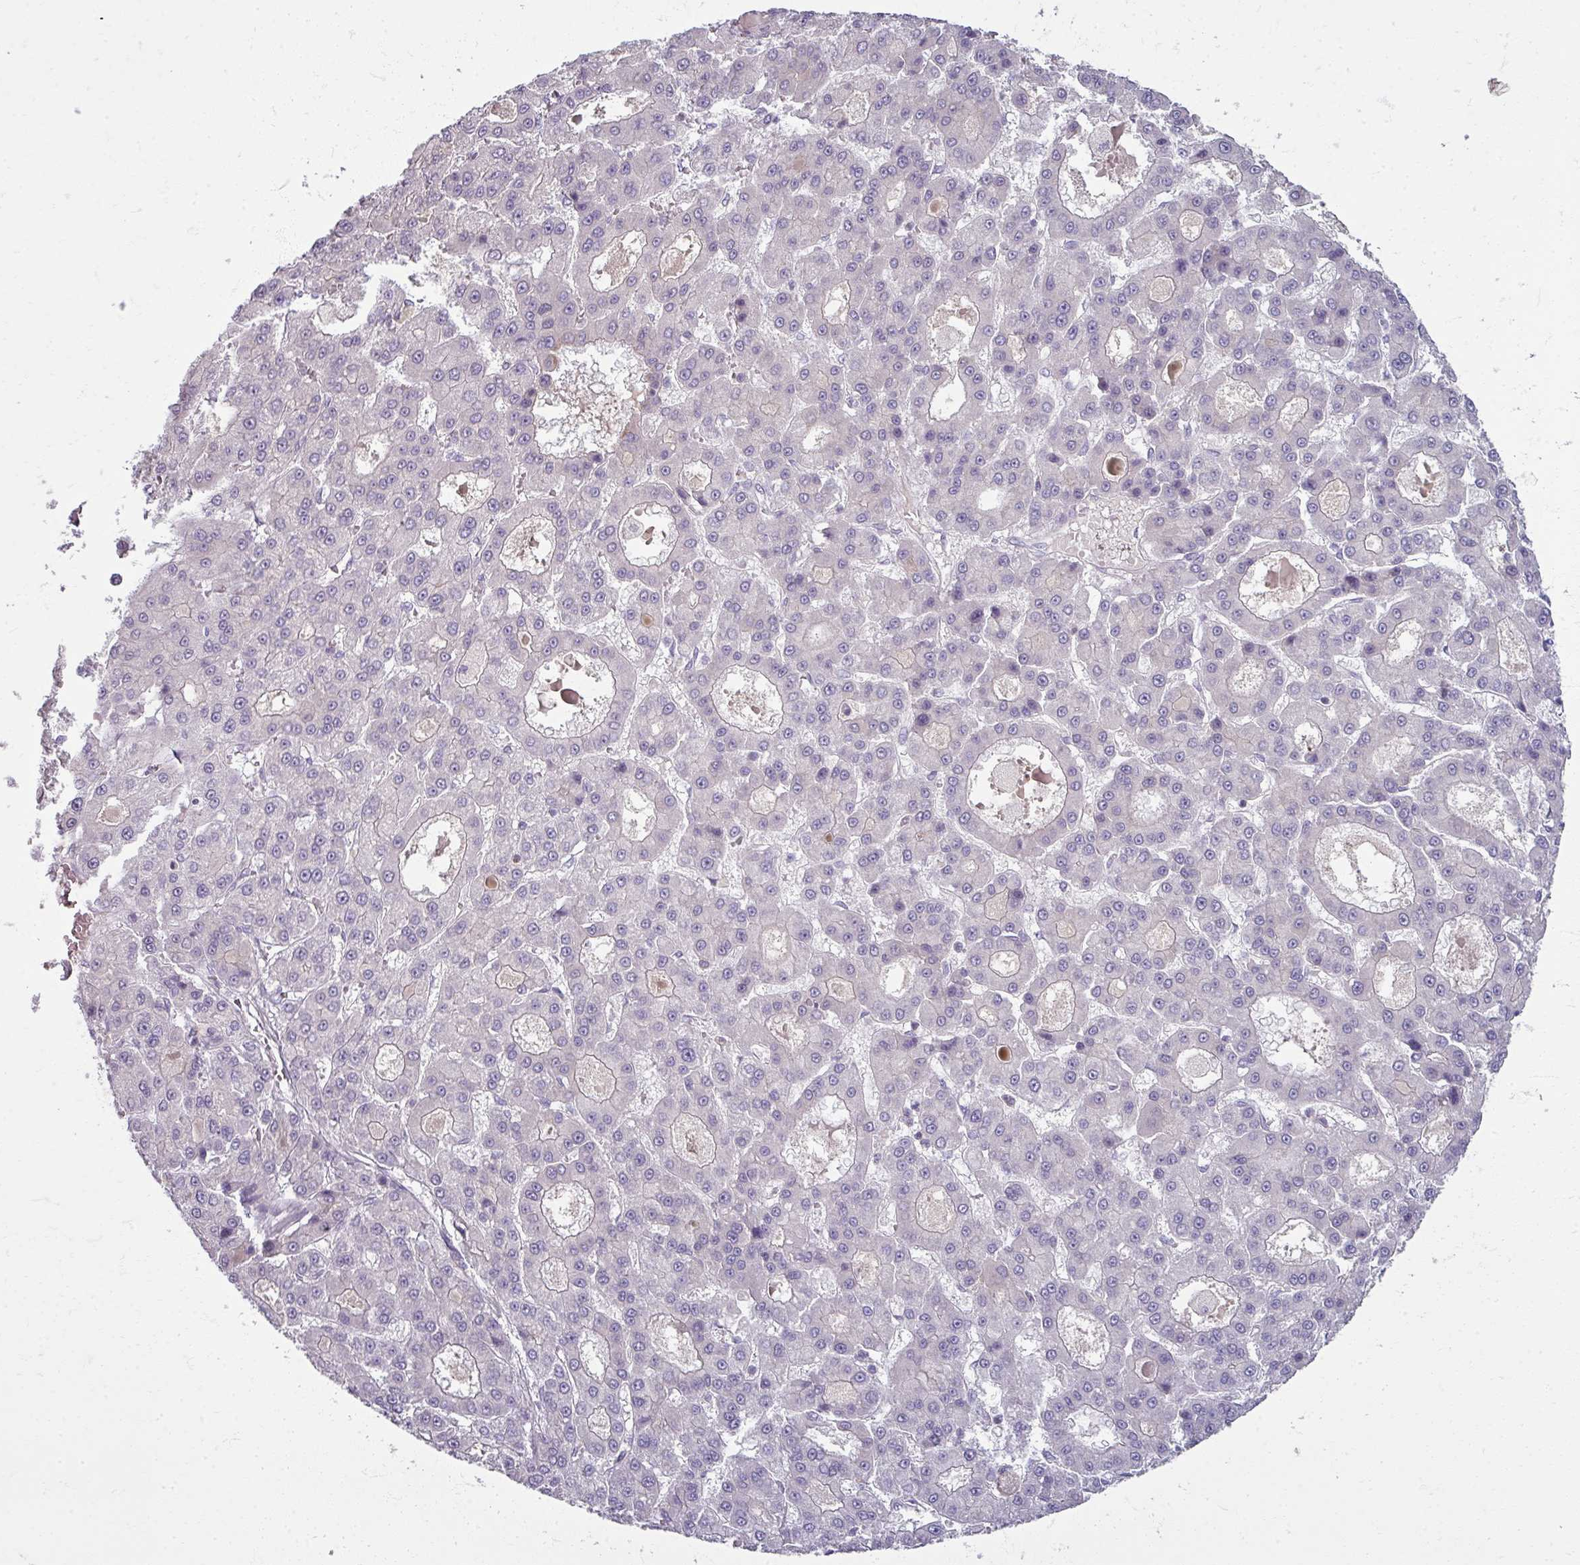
{"staining": {"intensity": "negative", "quantity": "none", "location": "none"}, "tissue": "liver cancer", "cell_type": "Tumor cells", "image_type": "cancer", "snomed": [{"axis": "morphology", "description": "Carcinoma, Hepatocellular, NOS"}, {"axis": "topography", "description": "Liver"}], "caption": "This is an immunohistochemistry (IHC) histopathology image of human liver cancer (hepatocellular carcinoma). There is no staining in tumor cells.", "gene": "TTLL7", "patient": {"sex": "male", "age": 70}}